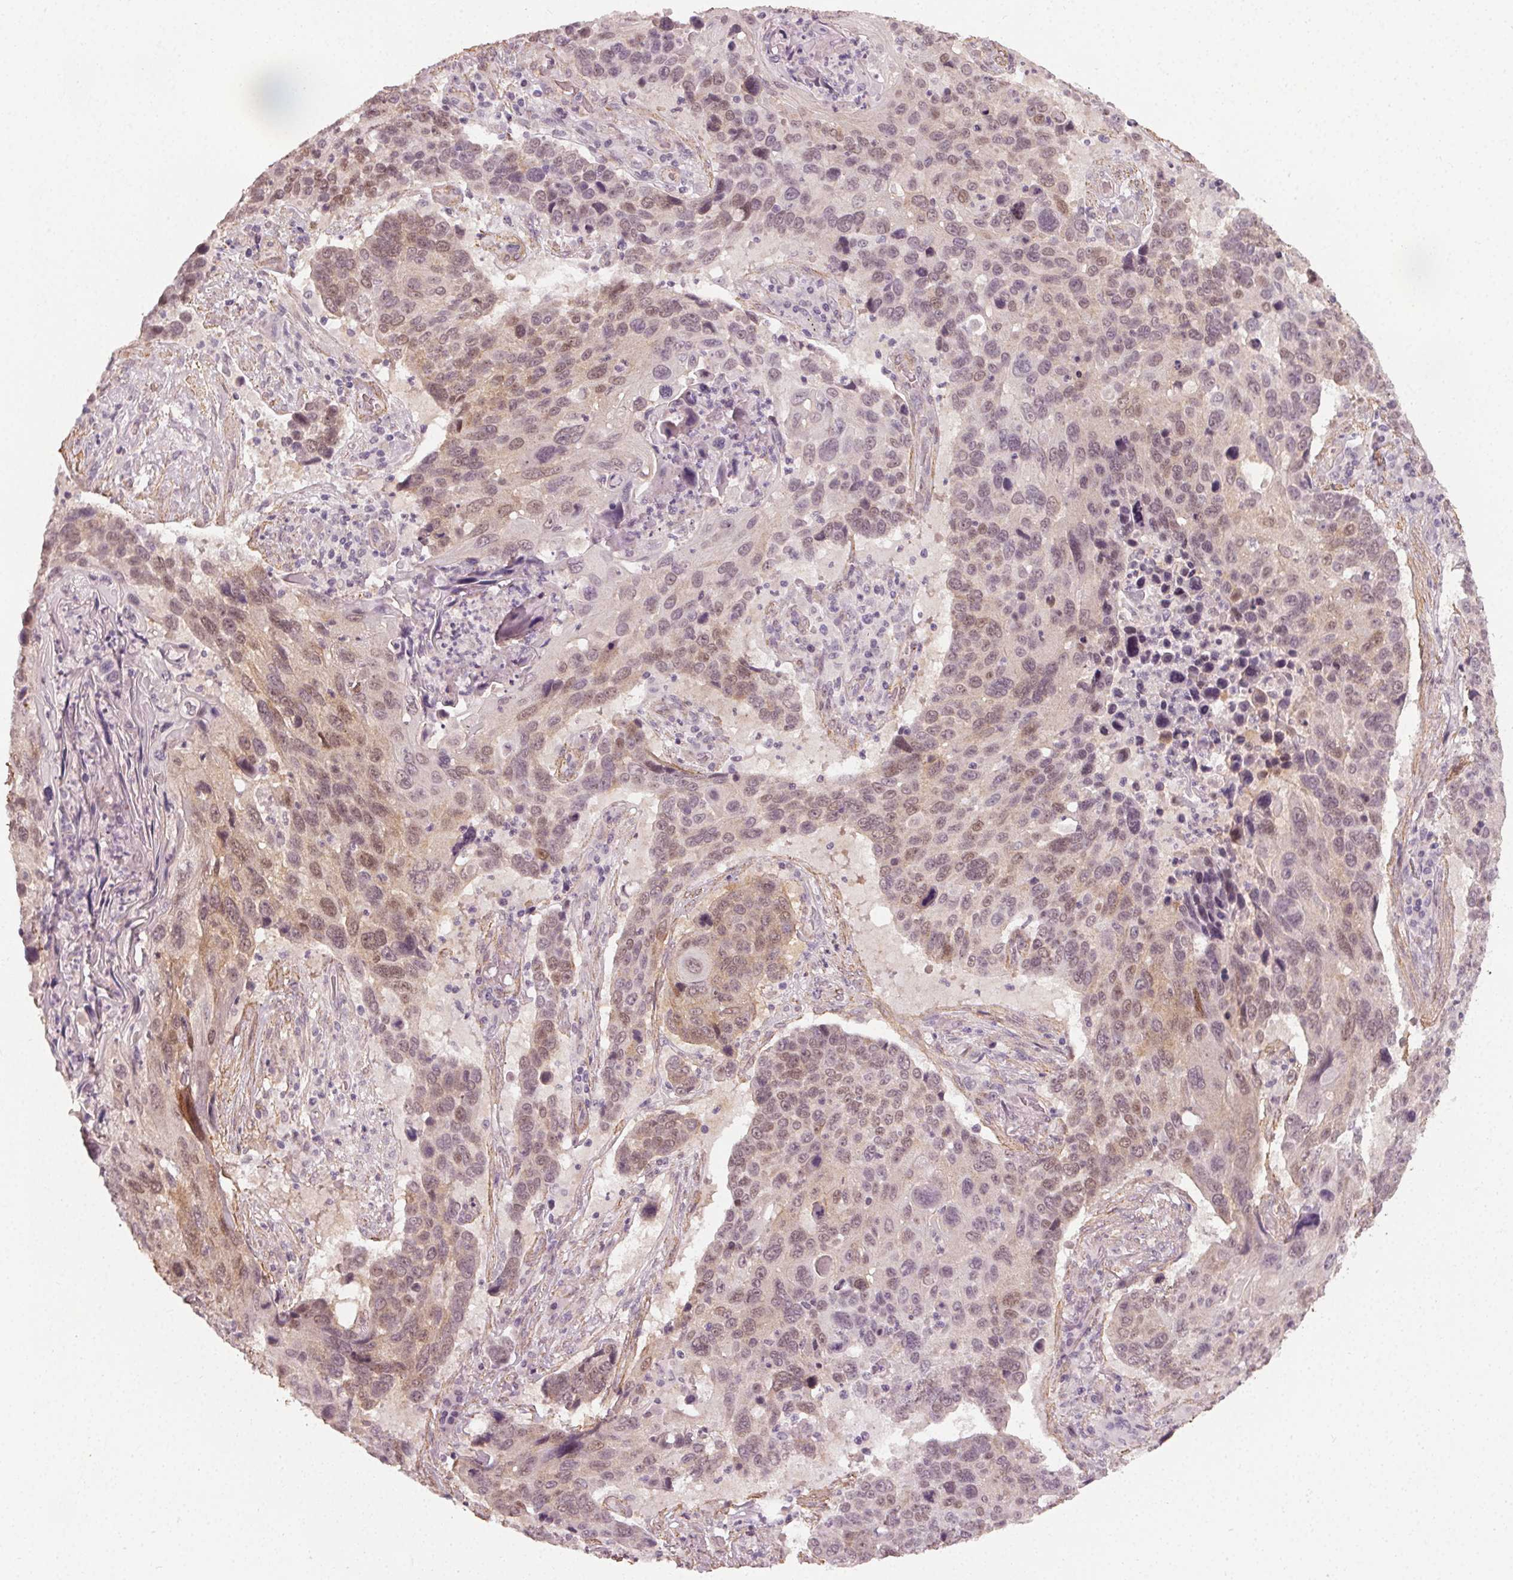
{"staining": {"intensity": "weak", "quantity": "<25%", "location": "cytoplasmic/membranous,nuclear"}, "tissue": "lung cancer", "cell_type": "Tumor cells", "image_type": "cancer", "snomed": [{"axis": "morphology", "description": "Squamous cell carcinoma, NOS"}, {"axis": "topography", "description": "Lung"}], "caption": "The histopathology image reveals no significant positivity in tumor cells of lung squamous cell carcinoma. The staining was performed using DAB to visualize the protein expression in brown, while the nuclei were stained in blue with hematoxylin (Magnification: 20x).", "gene": "PKP1", "patient": {"sex": "male", "age": 68}}